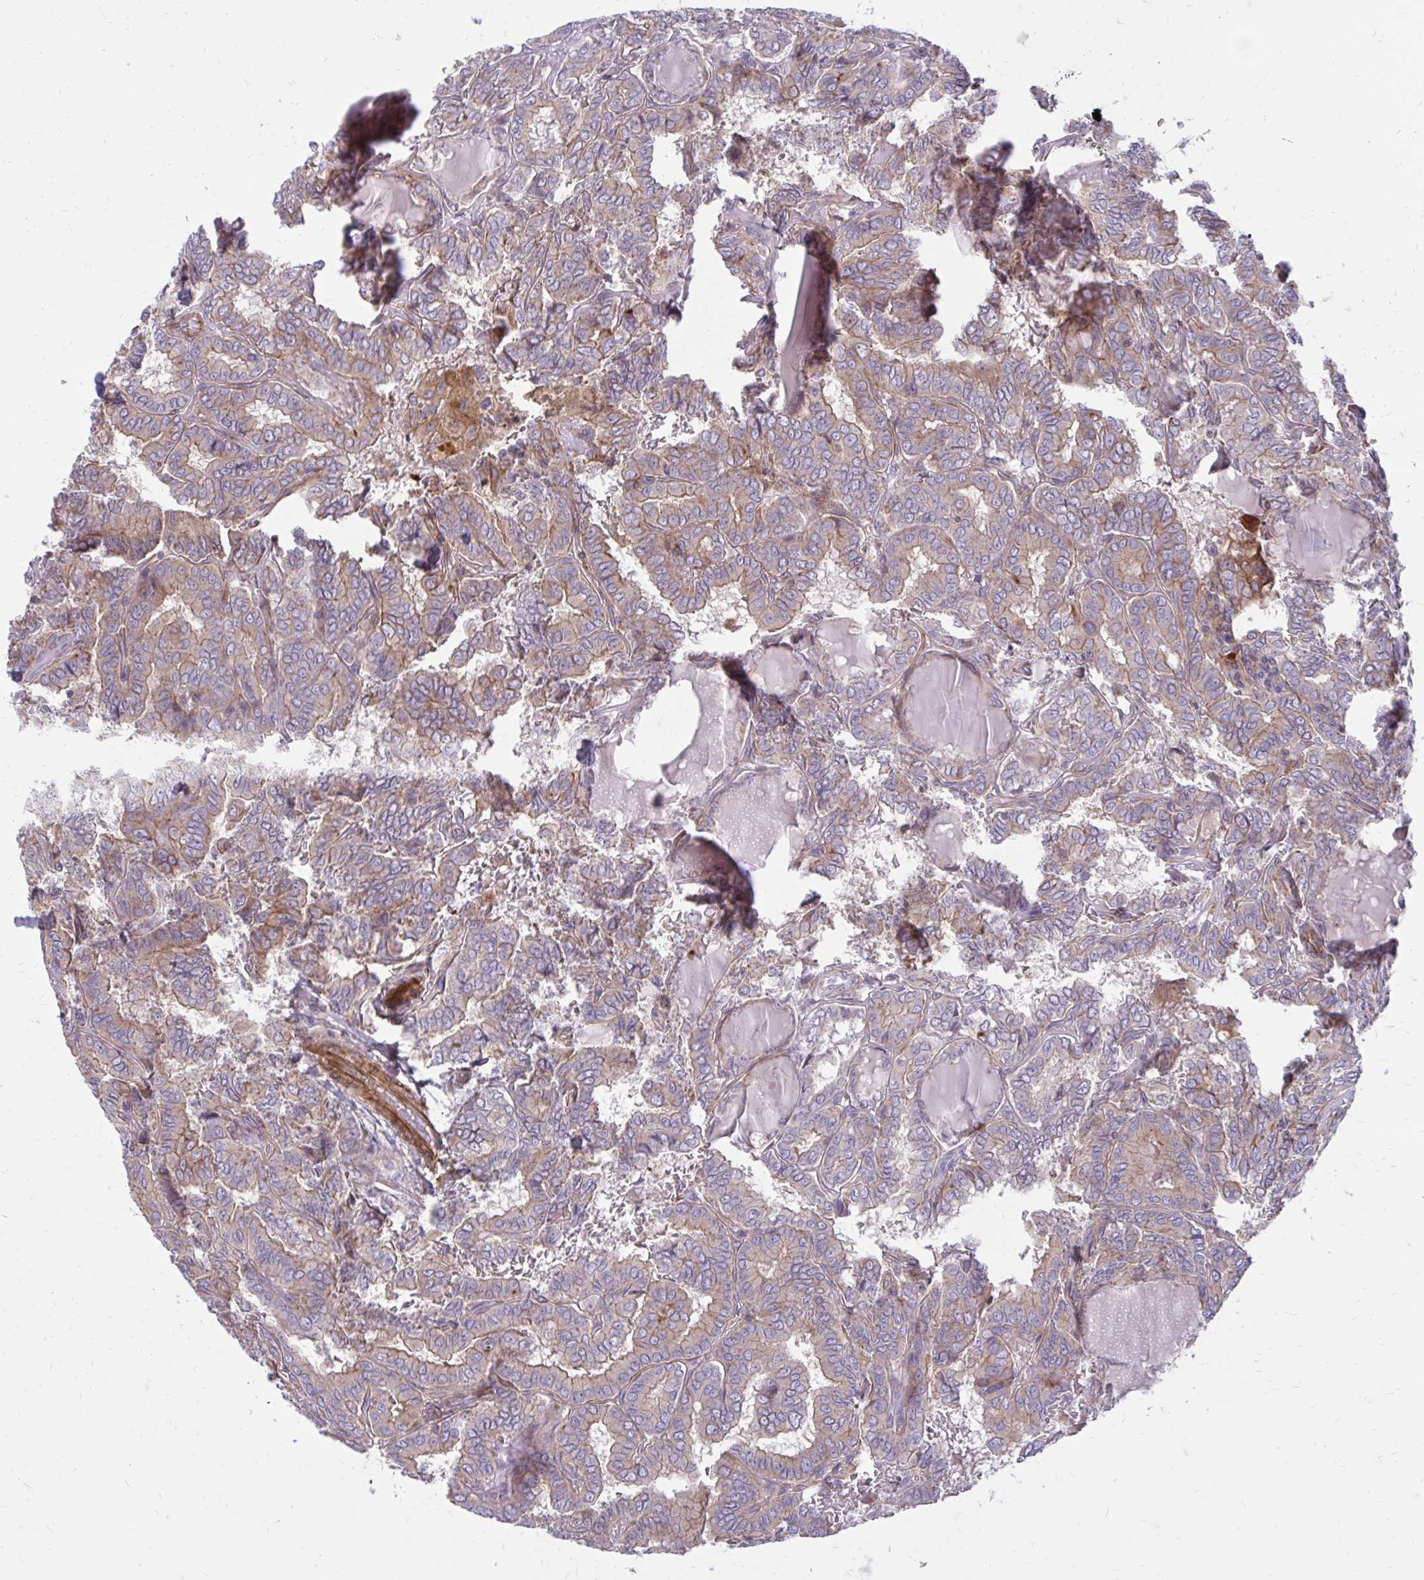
{"staining": {"intensity": "moderate", "quantity": "<25%", "location": "cytoplasmic/membranous"}, "tissue": "thyroid cancer", "cell_type": "Tumor cells", "image_type": "cancer", "snomed": [{"axis": "morphology", "description": "Papillary adenocarcinoma, NOS"}, {"axis": "topography", "description": "Thyroid gland"}], "caption": "High-power microscopy captured an immunohistochemistry image of thyroid cancer, revealing moderate cytoplasmic/membranous positivity in about <25% of tumor cells. The staining is performed using DAB brown chromogen to label protein expression. The nuclei are counter-stained blue using hematoxylin.", "gene": "FAP", "patient": {"sex": "female", "age": 46}}